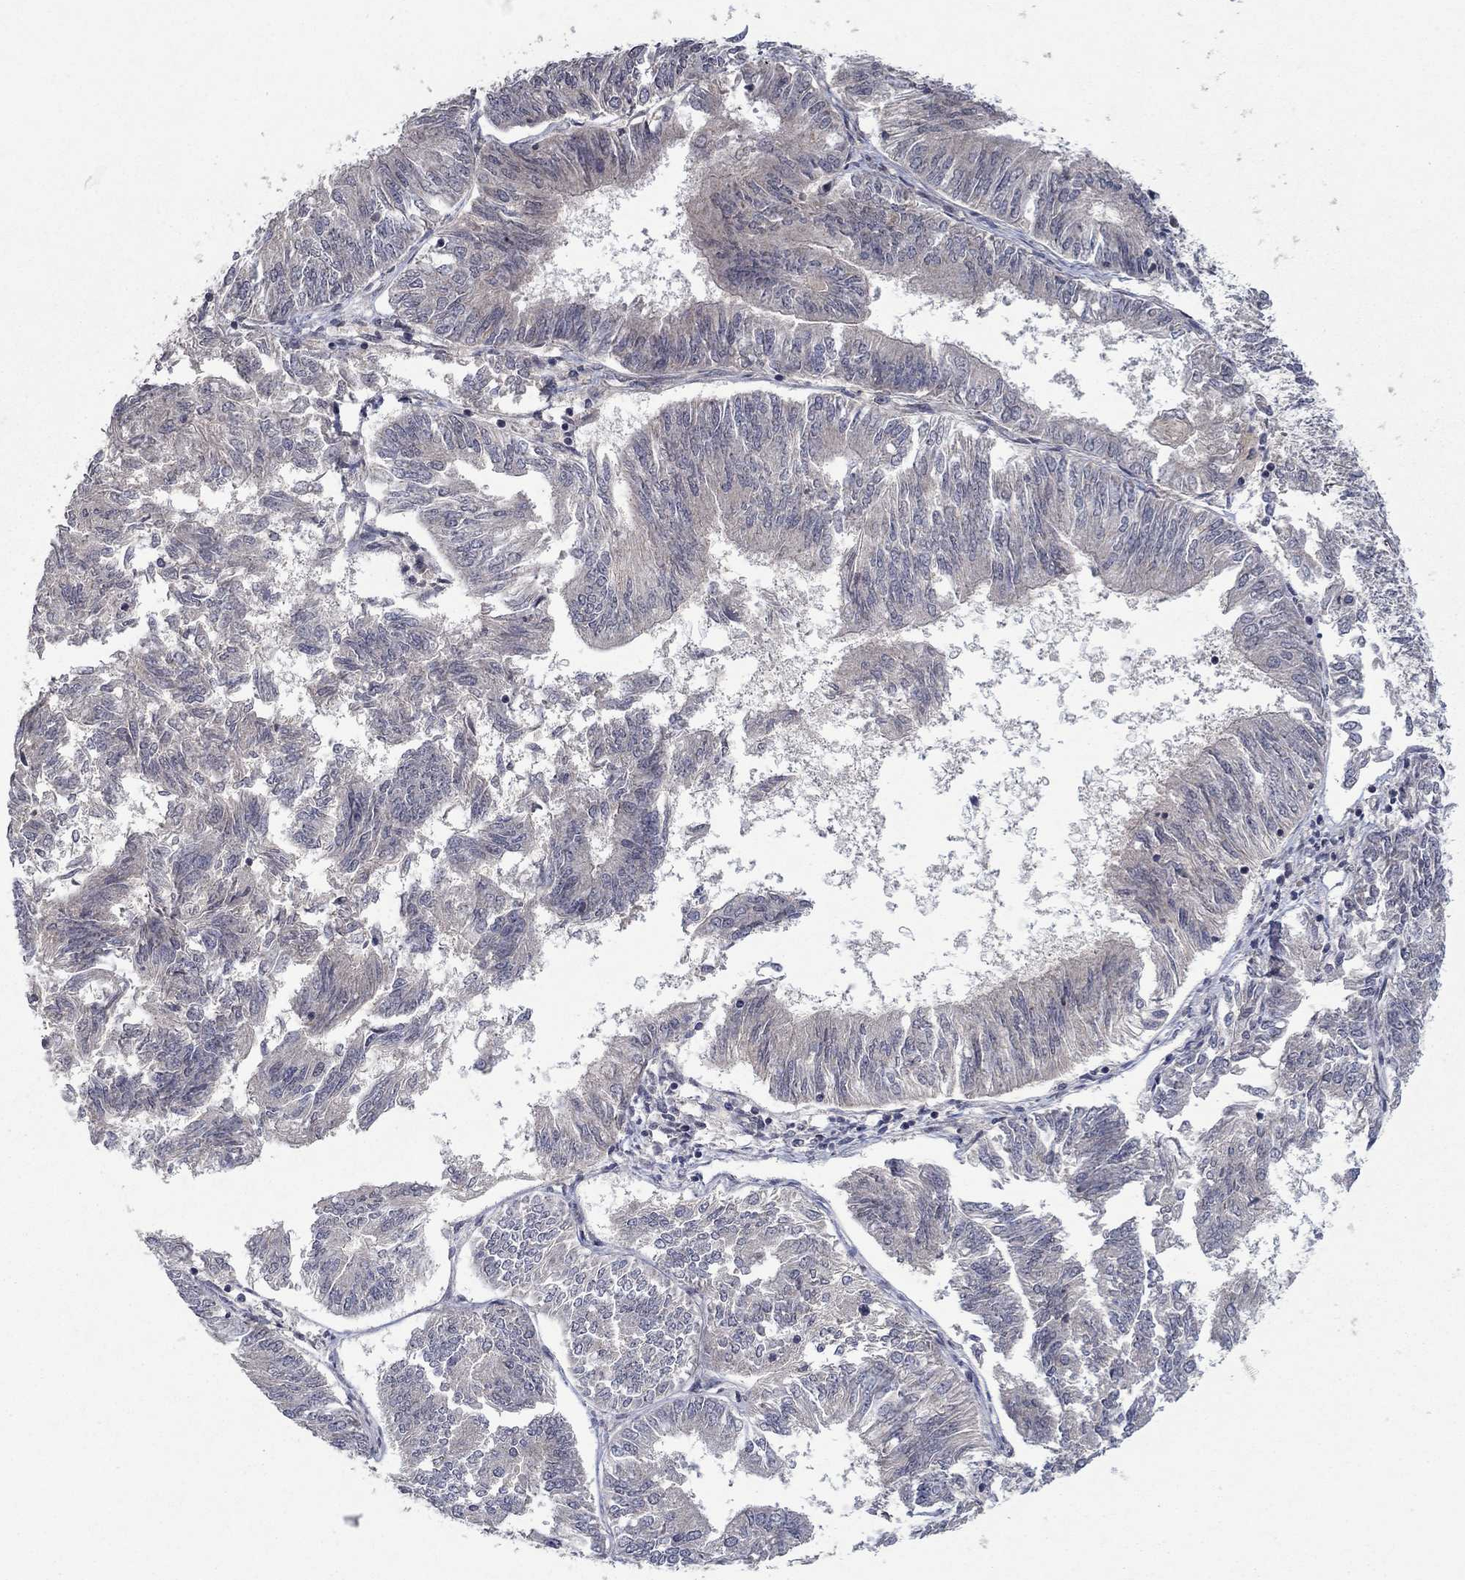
{"staining": {"intensity": "negative", "quantity": "none", "location": "none"}, "tissue": "endometrial cancer", "cell_type": "Tumor cells", "image_type": "cancer", "snomed": [{"axis": "morphology", "description": "Adenocarcinoma, NOS"}, {"axis": "topography", "description": "Endometrium"}], "caption": "Immunohistochemistry histopathology image of endometrial cancer stained for a protein (brown), which demonstrates no positivity in tumor cells.", "gene": "IL4", "patient": {"sex": "female", "age": 58}}